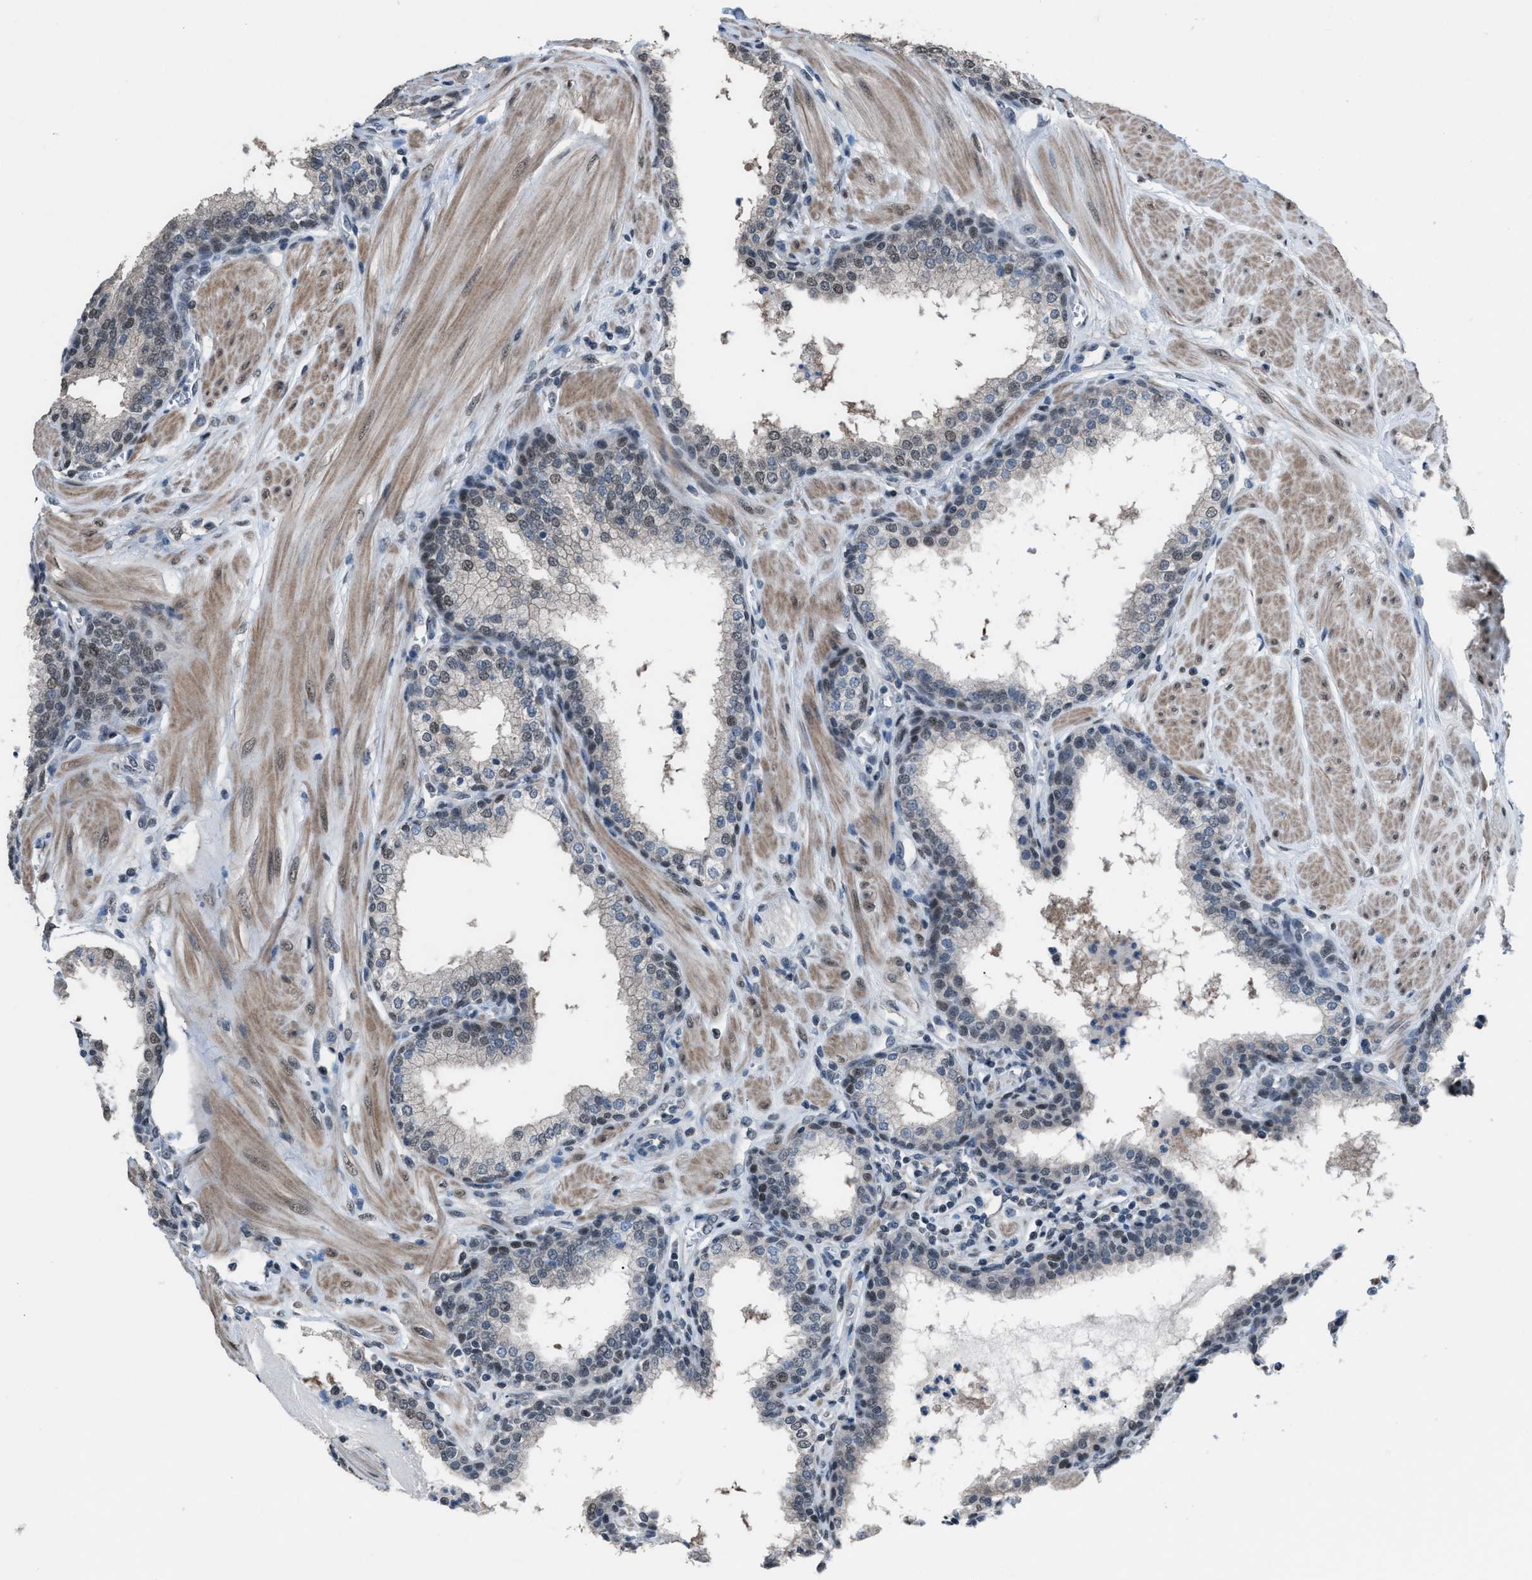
{"staining": {"intensity": "weak", "quantity": "25%-75%", "location": "nuclear"}, "tissue": "prostate", "cell_type": "Glandular cells", "image_type": "normal", "snomed": [{"axis": "morphology", "description": "Normal tissue, NOS"}, {"axis": "topography", "description": "Prostate"}], "caption": "DAB (3,3'-diaminobenzidine) immunohistochemical staining of benign human prostate demonstrates weak nuclear protein positivity in approximately 25%-75% of glandular cells. (Brightfield microscopy of DAB IHC at high magnification).", "gene": "ZNF276", "patient": {"sex": "male", "age": 51}}